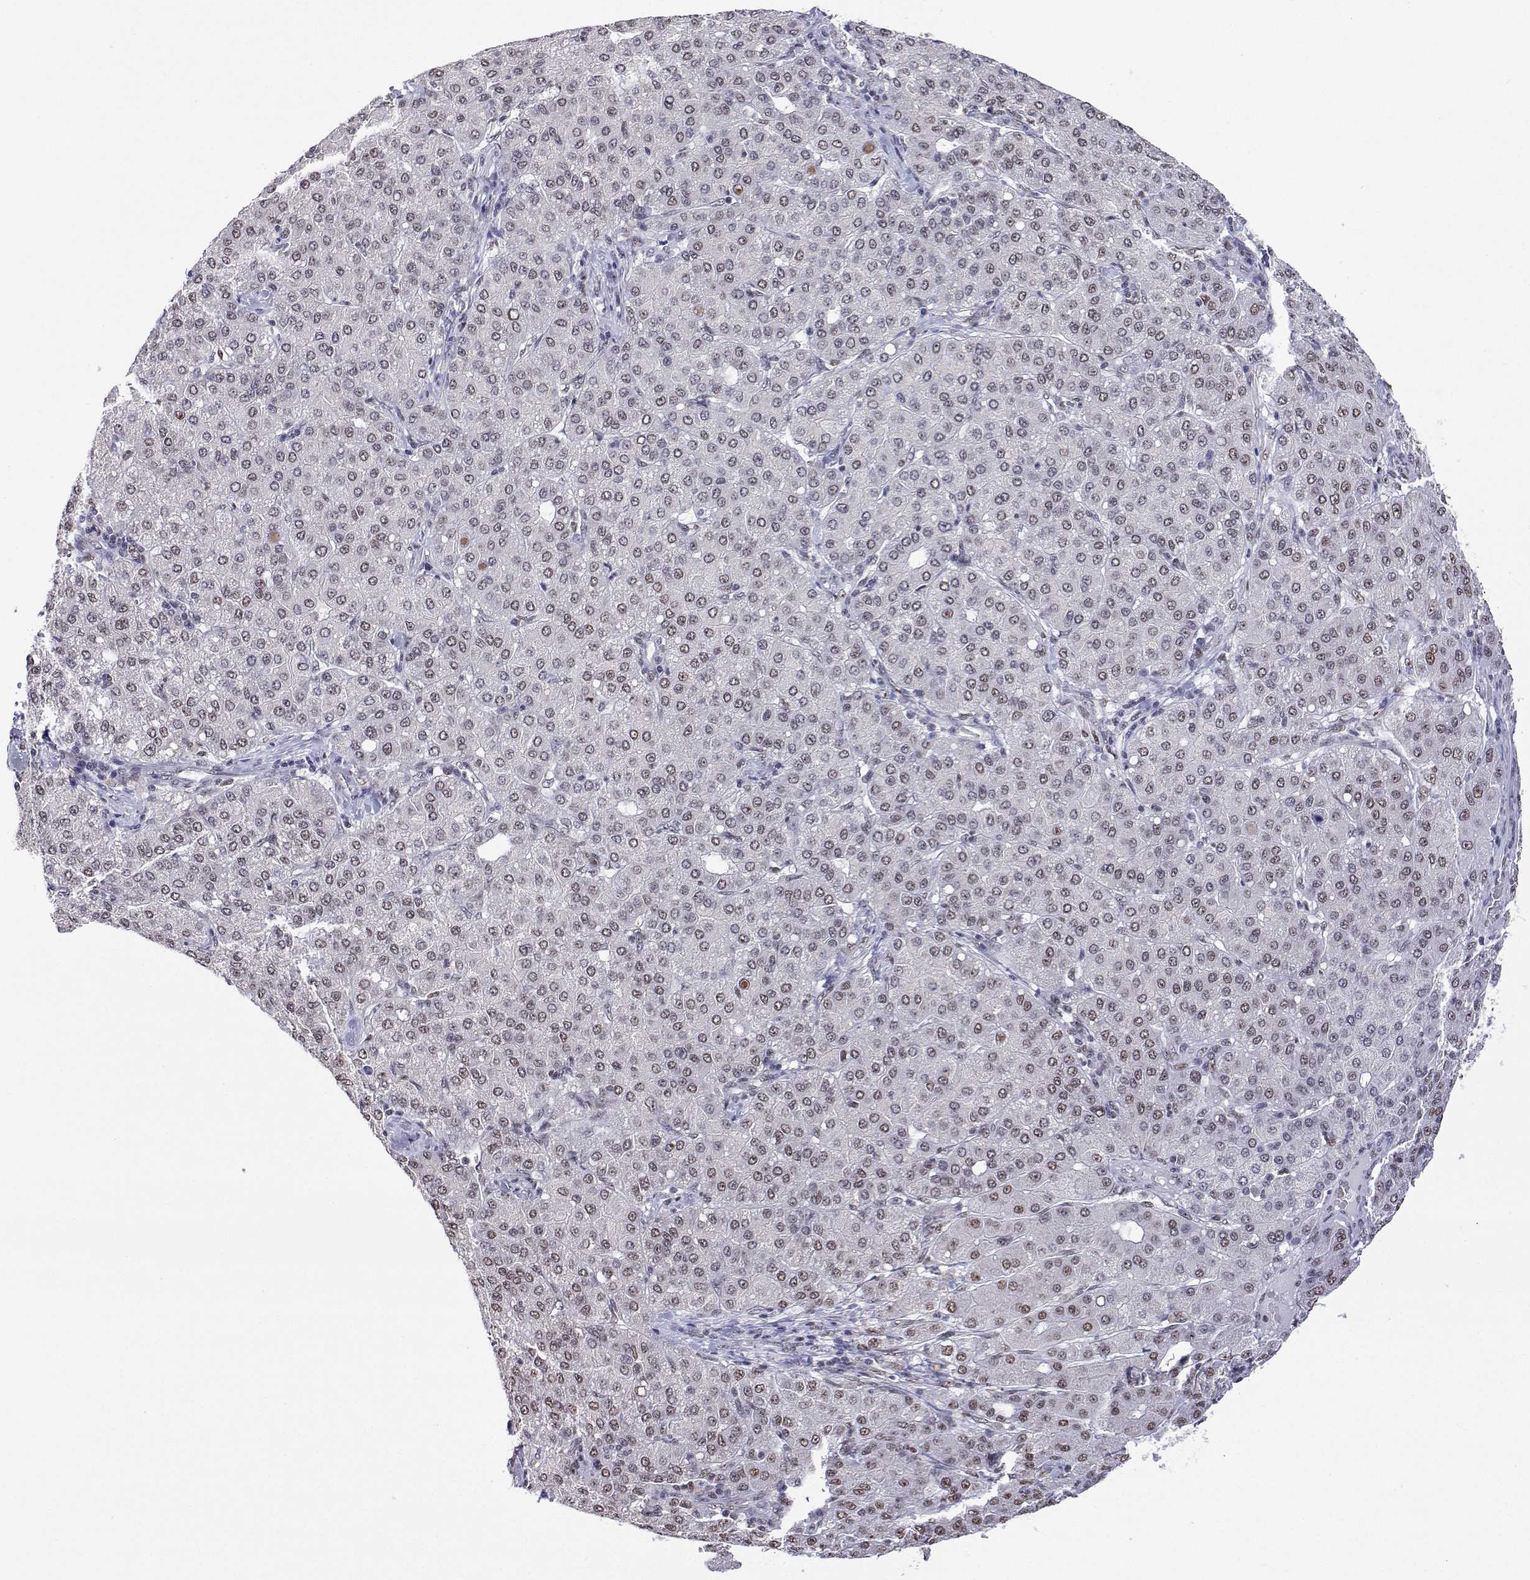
{"staining": {"intensity": "moderate", "quantity": ">75%", "location": "nuclear"}, "tissue": "liver cancer", "cell_type": "Tumor cells", "image_type": "cancer", "snomed": [{"axis": "morphology", "description": "Carcinoma, Hepatocellular, NOS"}, {"axis": "topography", "description": "Liver"}], "caption": "Tumor cells display moderate nuclear staining in approximately >75% of cells in liver hepatocellular carcinoma.", "gene": "ADAR", "patient": {"sex": "male", "age": 65}}